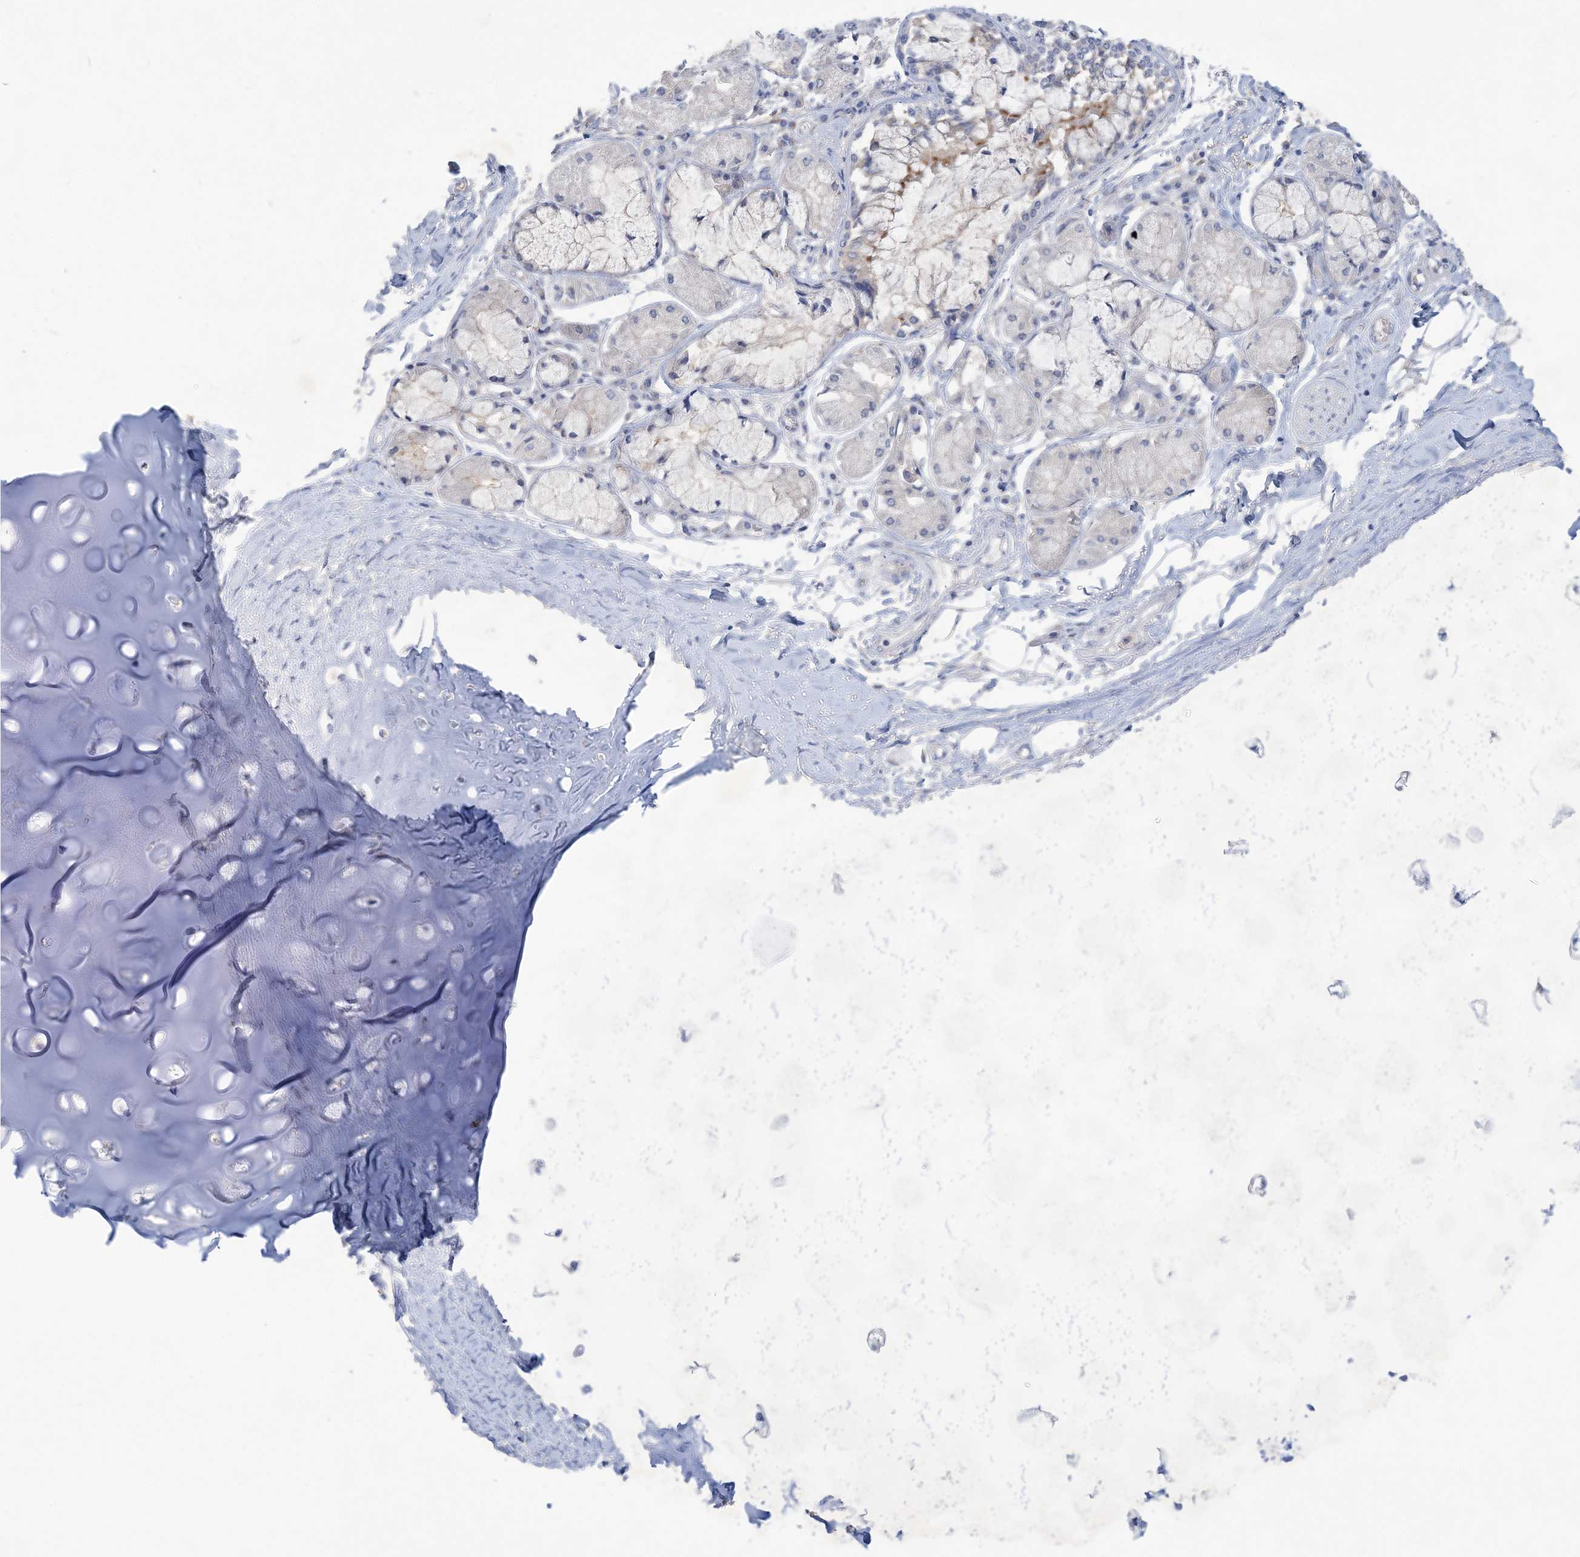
{"staining": {"intensity": "negative", "quantity": "none", "location": "none"}, "tissue": "adipose tissue", "cell_type": "Adipocytes", "image_type": "normal", "snomed": [{"axis": "morphology", "description": "Normal tissue, NOS"}, {"axis": "topography", "description": "Cartilage tissue"}, {"axis": "topography", "description": "Bronchus"}, {"axis": "topography", "description": "Lung"}, {"axis": "topography", "description": "Peripheral nerve tissue"}], "caption": "Adipose tissue stained for a protein using immunohistochemistry demonstrates no expression adipocytes.", "gene": "ANKRD35", "patient": {"sex": "female", "age": 49}}